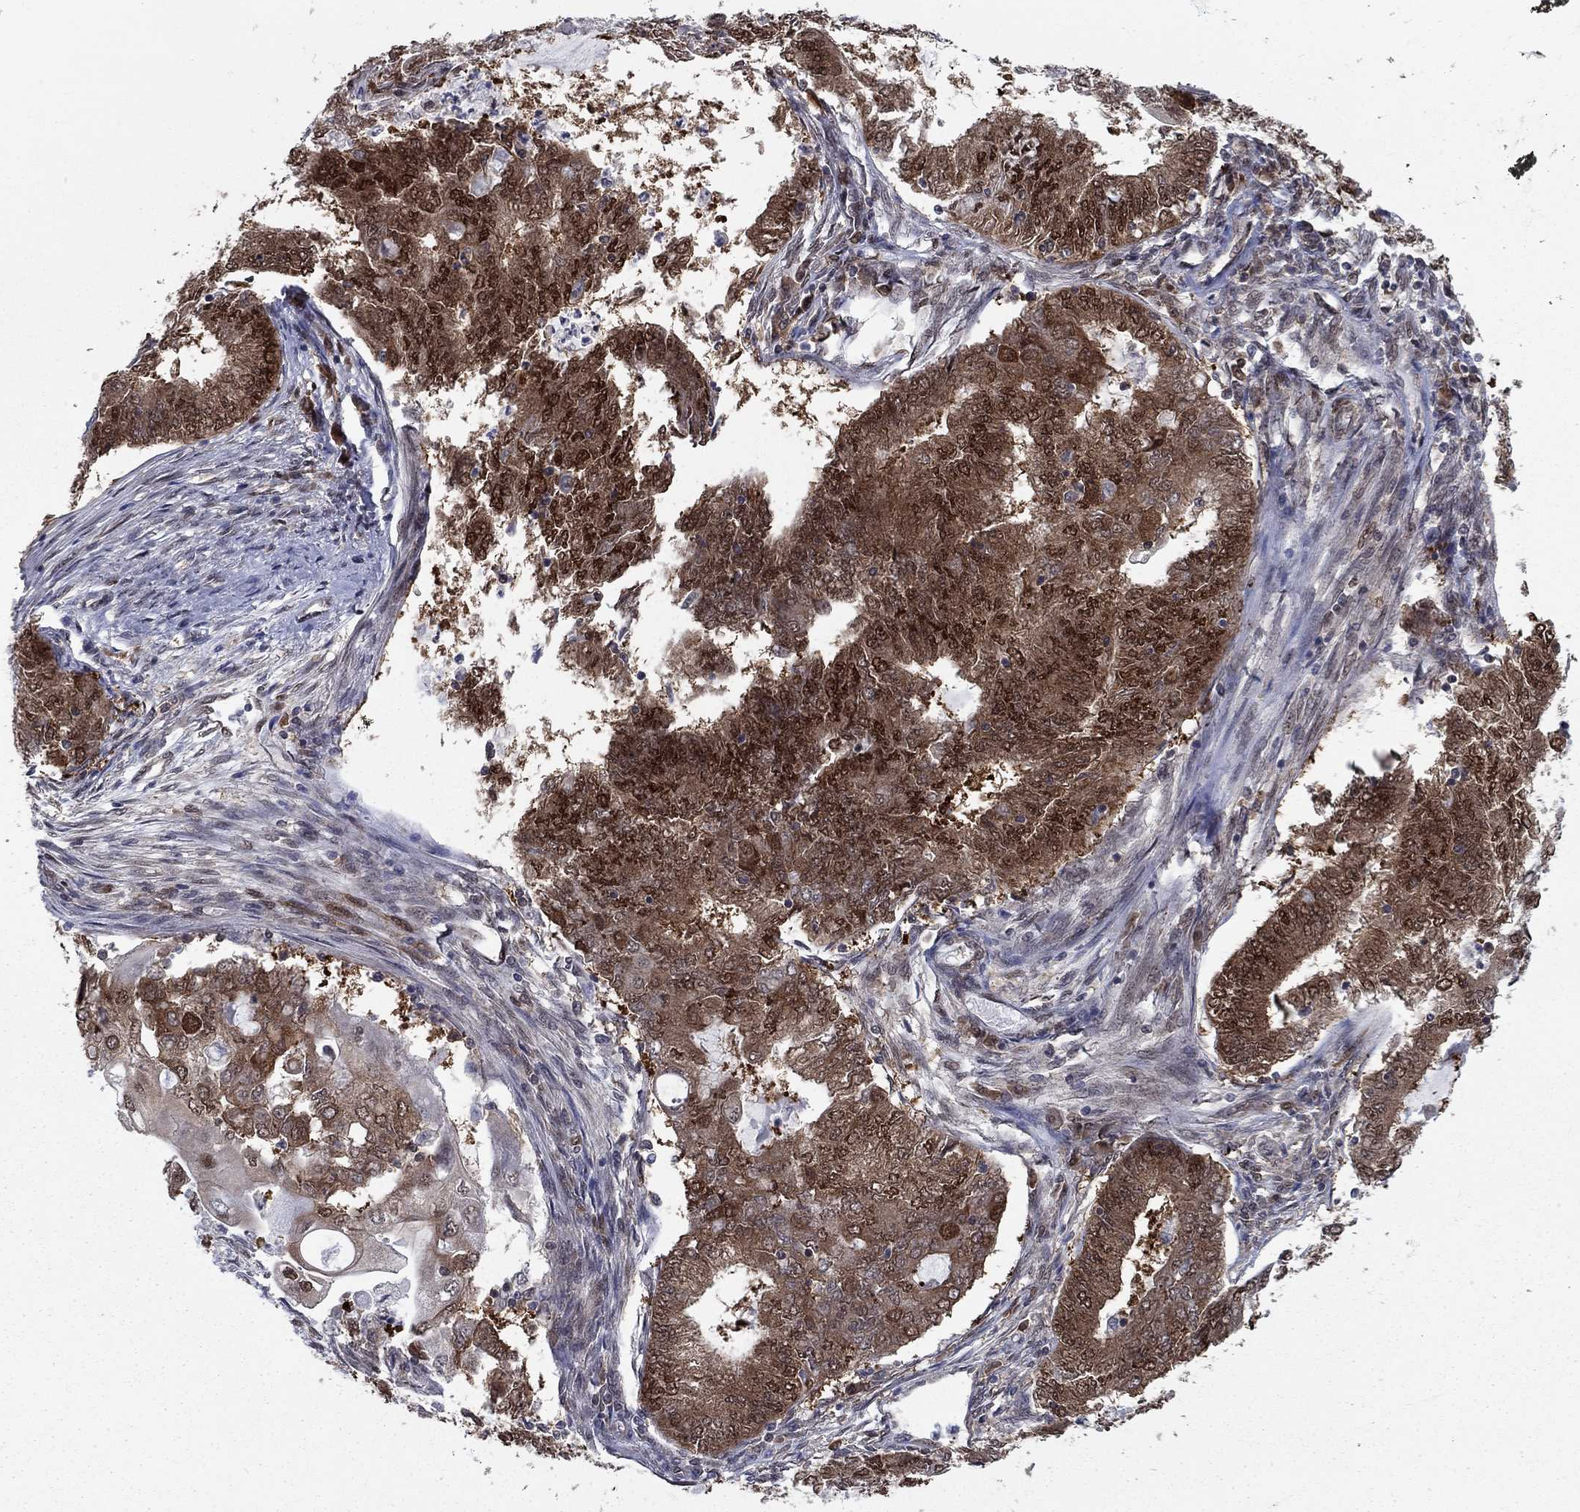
{"staining": {"intensity": "moderate", "quantity": ">75%", "location": "cytoplasmic/membranous"}, "tissue": "endometrial cancer", "cell_type": "Tumor cells", "image_type": "cancer", "snomed": [{"axis": "morphology", "description": "Adenocarcinoma, NOS"}, {"axis": "topography", "description": "Endometrium"}], "caption": "DAB immunohistochemical staining of human endometrial cancer demonstrates moderate cytoplasmic/membranous protein expression in approximately >75% of tumor cells.", "gene": "FKBP4", "patient": {"sex": "female", "age": 62}}